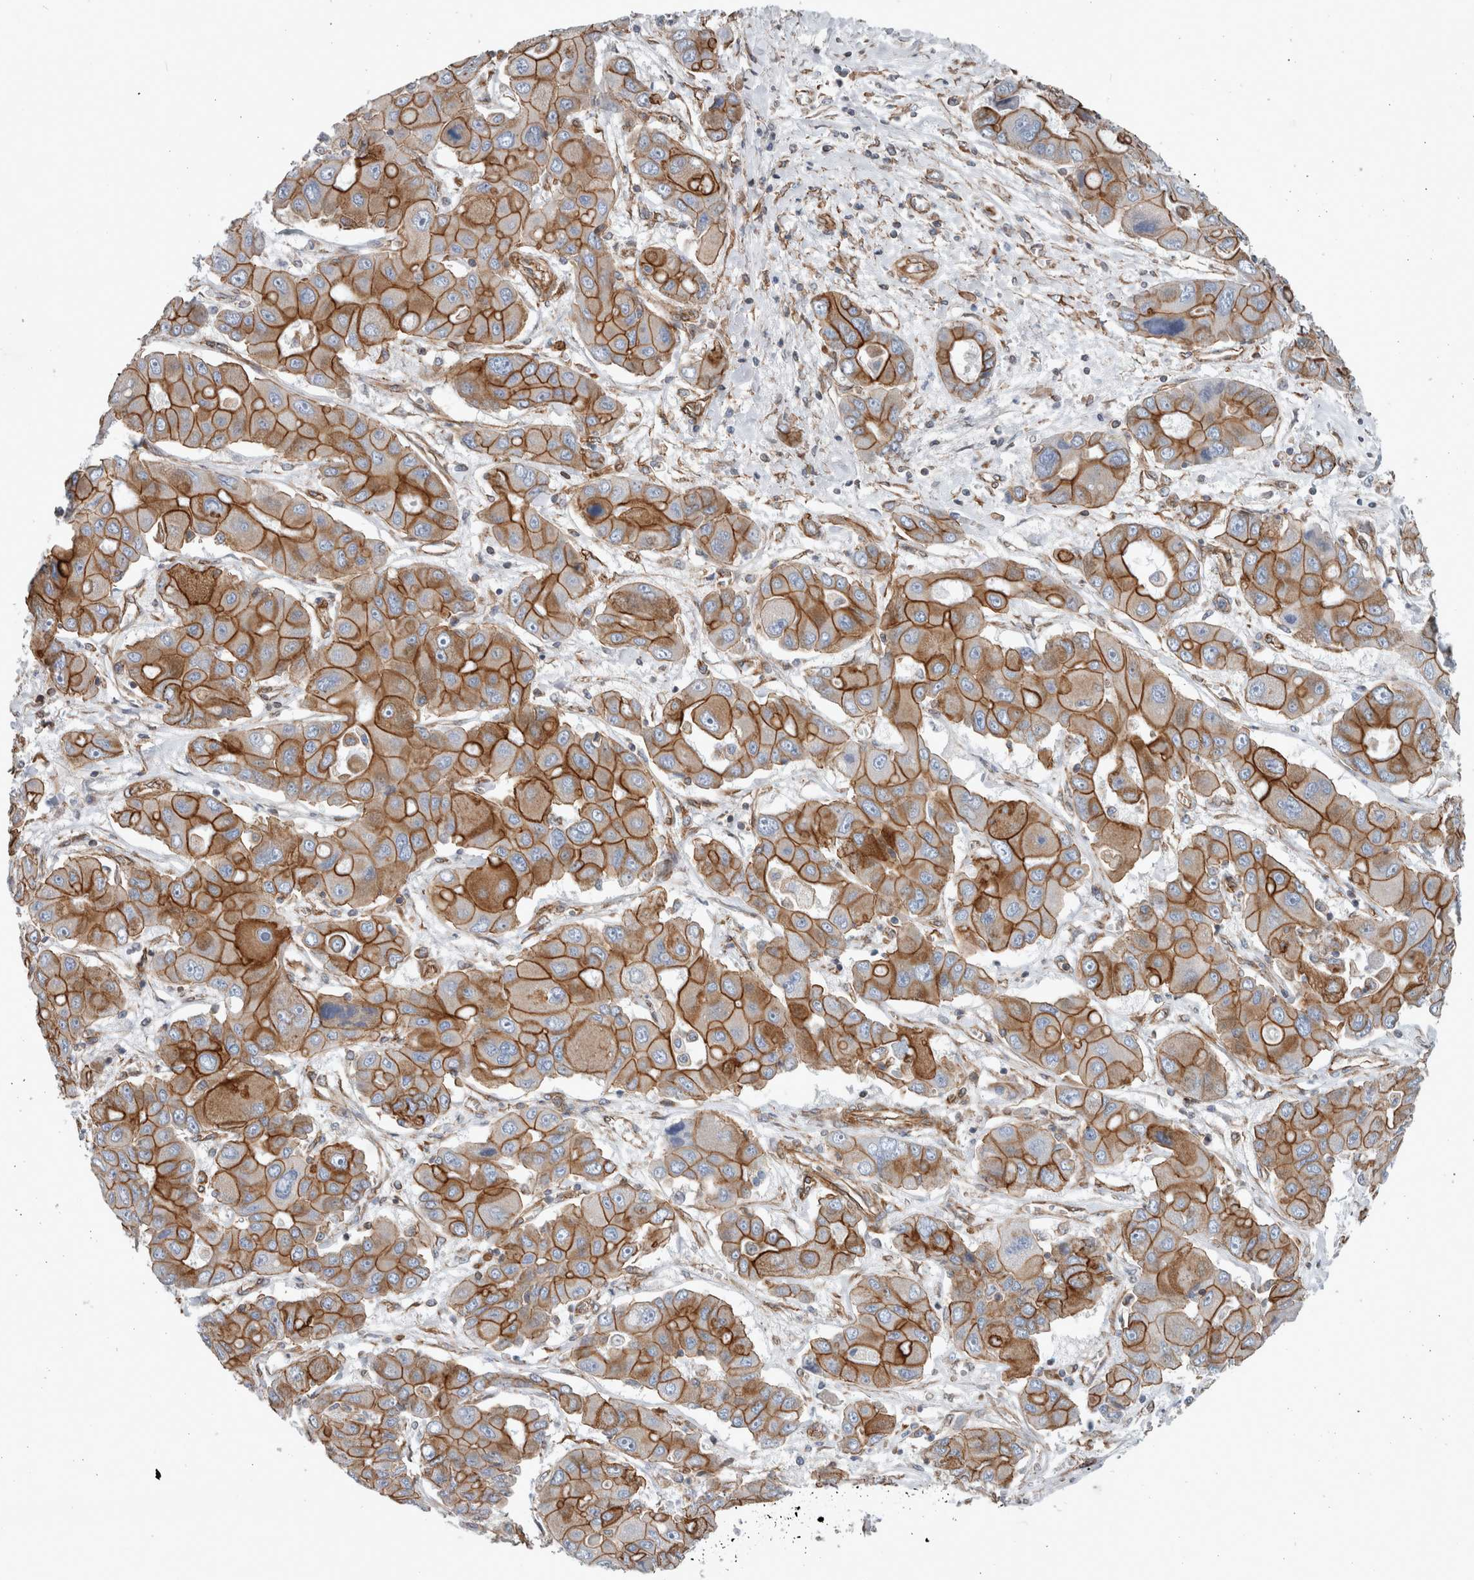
{"staining": {"intensity": "strong", "quantity": ">75%", "location": "cytoplasmic/membranous"}, "tissue": "liver cancer", "cell_type": "Tumor cells", "image_type": "cancer", "snomed": [{"axis": "morphology", "description": "Cholangiocarcinoma"}, {"axis": "topography", "description": "Liver"}], "caption": "High-magnification brightfield microscopy of liver cancer (cholangiocarcinoma) stained with DAB (brown) and counterstained with hematoxylin (blue). tumor cells exhibit strong cytoplasmic/membranous positivity is identified in about>75% of cells.", "gene": "PLEC", "patient": {"sex": "male", "age": 67}}